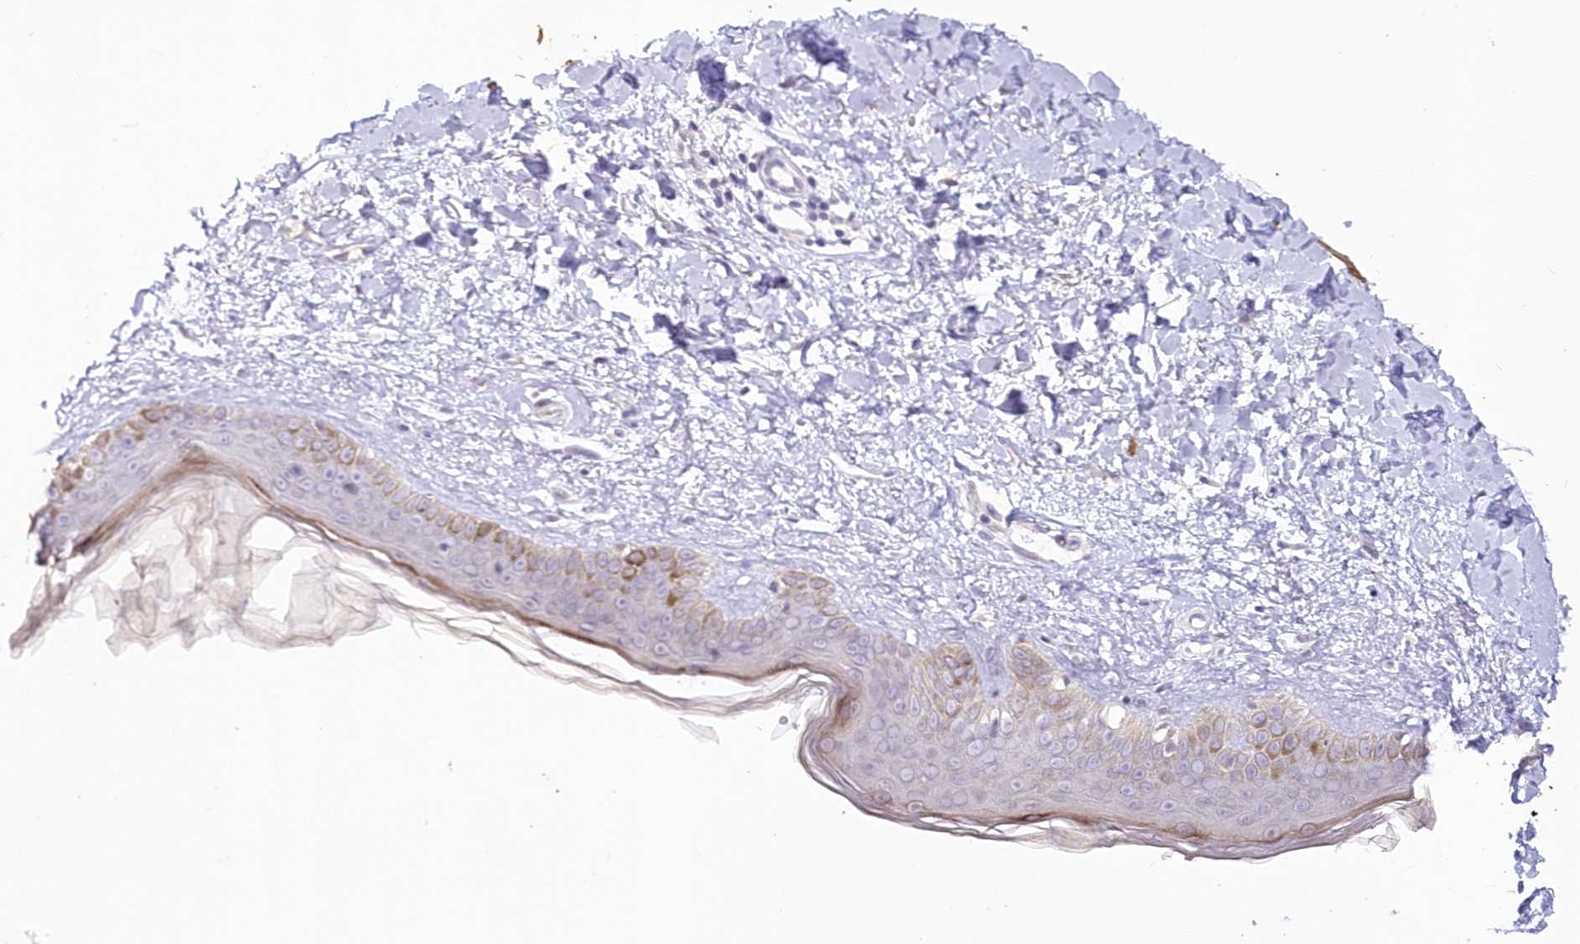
{"staining": {"intensity": "negative", "quantity": "none", "location": "none"}, "tissue": "skin", "cell_type": "Fibroblasts", "image_type": "normal", "snomed": [{"axis": "morphology", "description": "Normal tissue, NOS"}, {"axis": "topography", "description": "Skin"}], "caption": "Fibroblasts show no significant protein expression in benign skin.", "gene": "SNED1", "patient": {"sex": "female", "age": 58}}